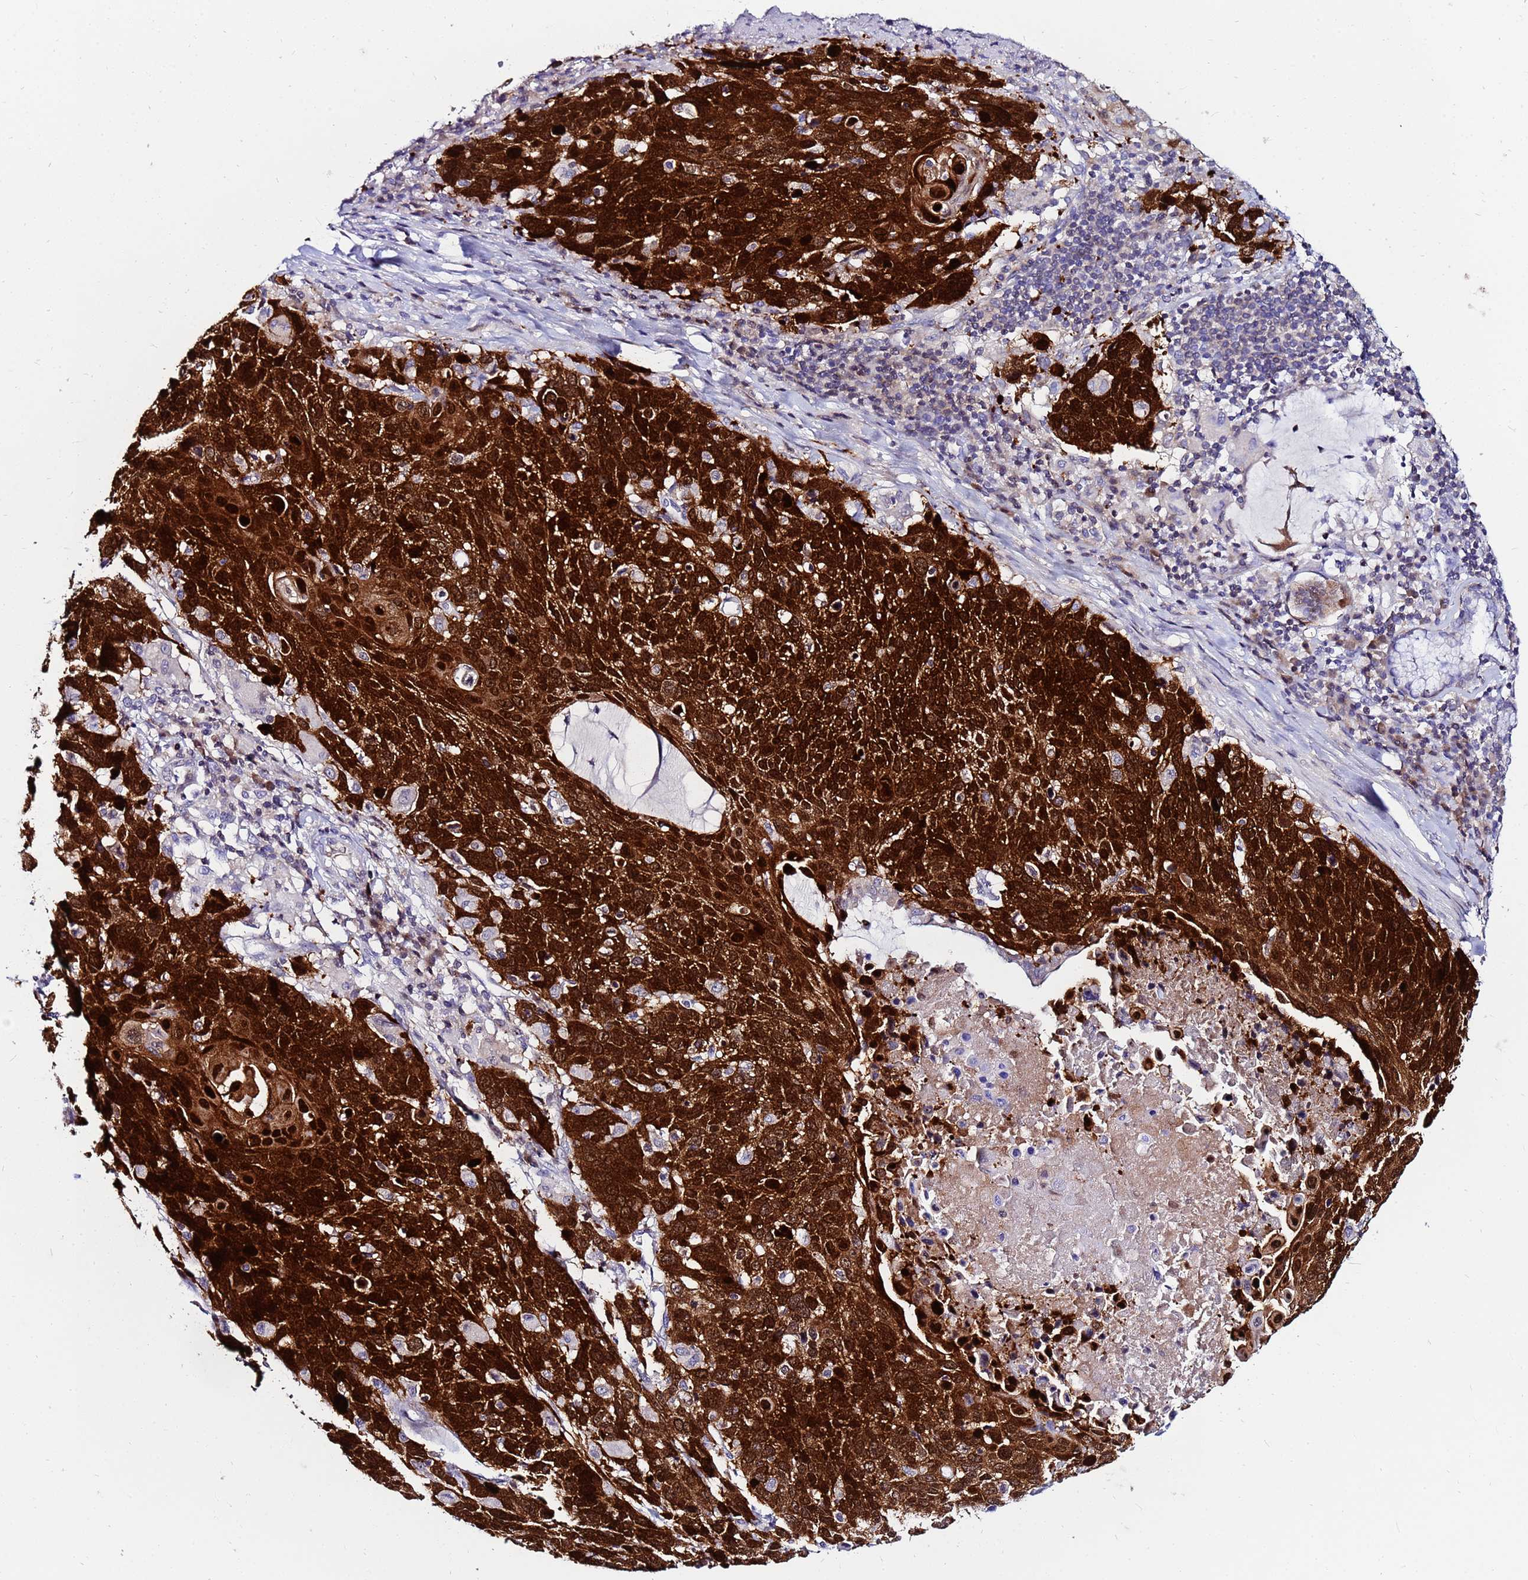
{"staining": {"intensity": "strong", "quantity": ">75%", "location": "cytoplasmic/membranous,nuclear"}, "tissue": "lung cancer", "cell_type": "Tumor cells", "image_type": "cancer", "snomed": [{"axis": "morphology", "description": "Squamous cell carcinoma, NOS"}, {"axis": "topography", "description": "Lung"}], "caption": "Lung squamous cell carcinoma stained with immunohistochemistry (IHC) reveals strong cytoplasmic/membranous and nuclear expression in approximately >75% of tumor cells. The protein of interest is shown in brown color, while the nuclei are stained blue.", "gene": "PPP1R14C", "patient": {"sex": "male", "age": 66}}